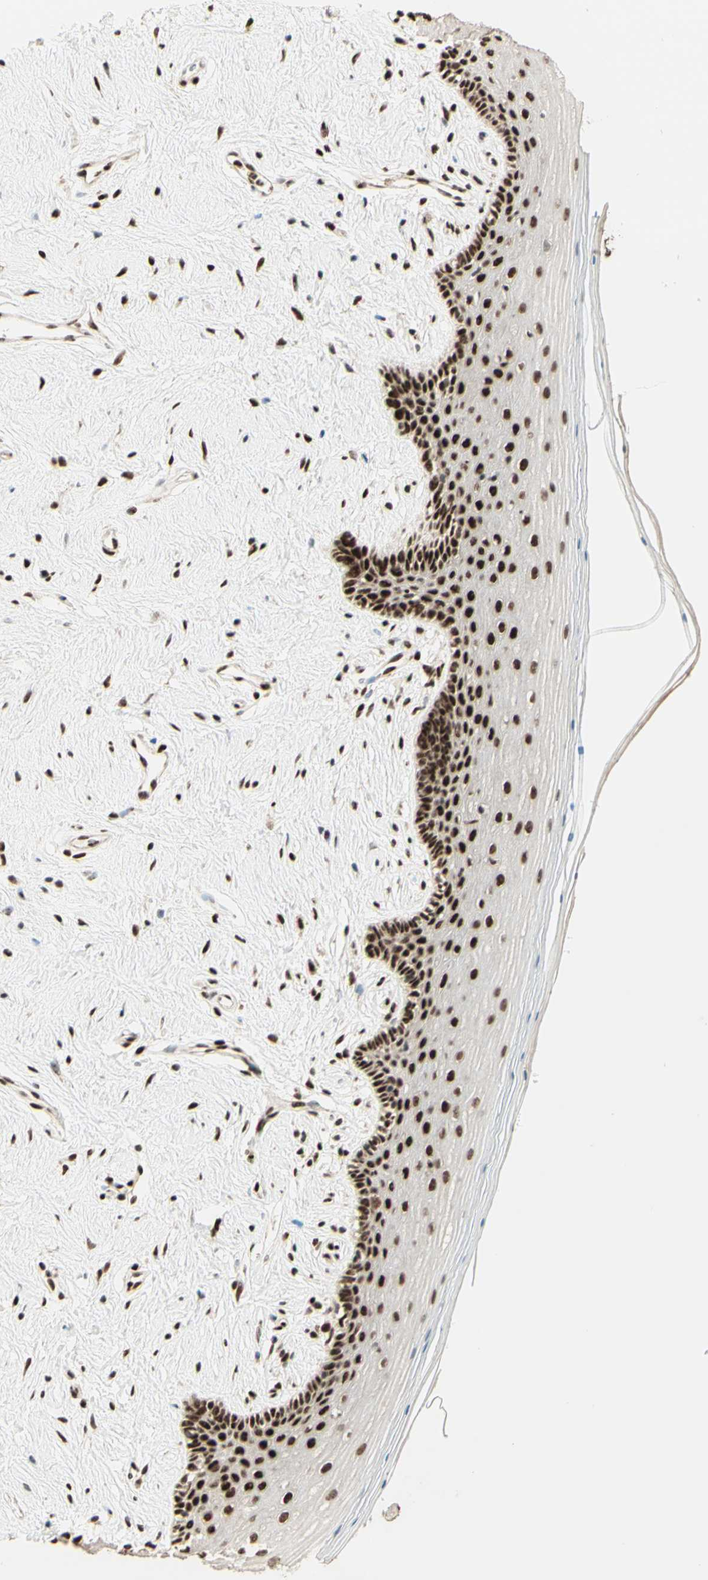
{"staining": {"intensity": "strong", "quantity": ">75%", "location": "nuclear"}, "tissue": "vagina", "cell_type": "Squamous epithelial cells", "image_type": "normal", "snomed": [{"axis": "morphology", "description": "Normal tissue, NOS"}, {"axis": "topography", "description": "Vagina"}], "caption": "Protein staining of benign vagina demonstrates strong nuclear positivity in approximately >75% of squamous epithelial cells. (DAB = brown stain, brightfield microscopy at high magnification).", "gene": "NR3C1", "patient": {"sex": "female", "age": 44}}